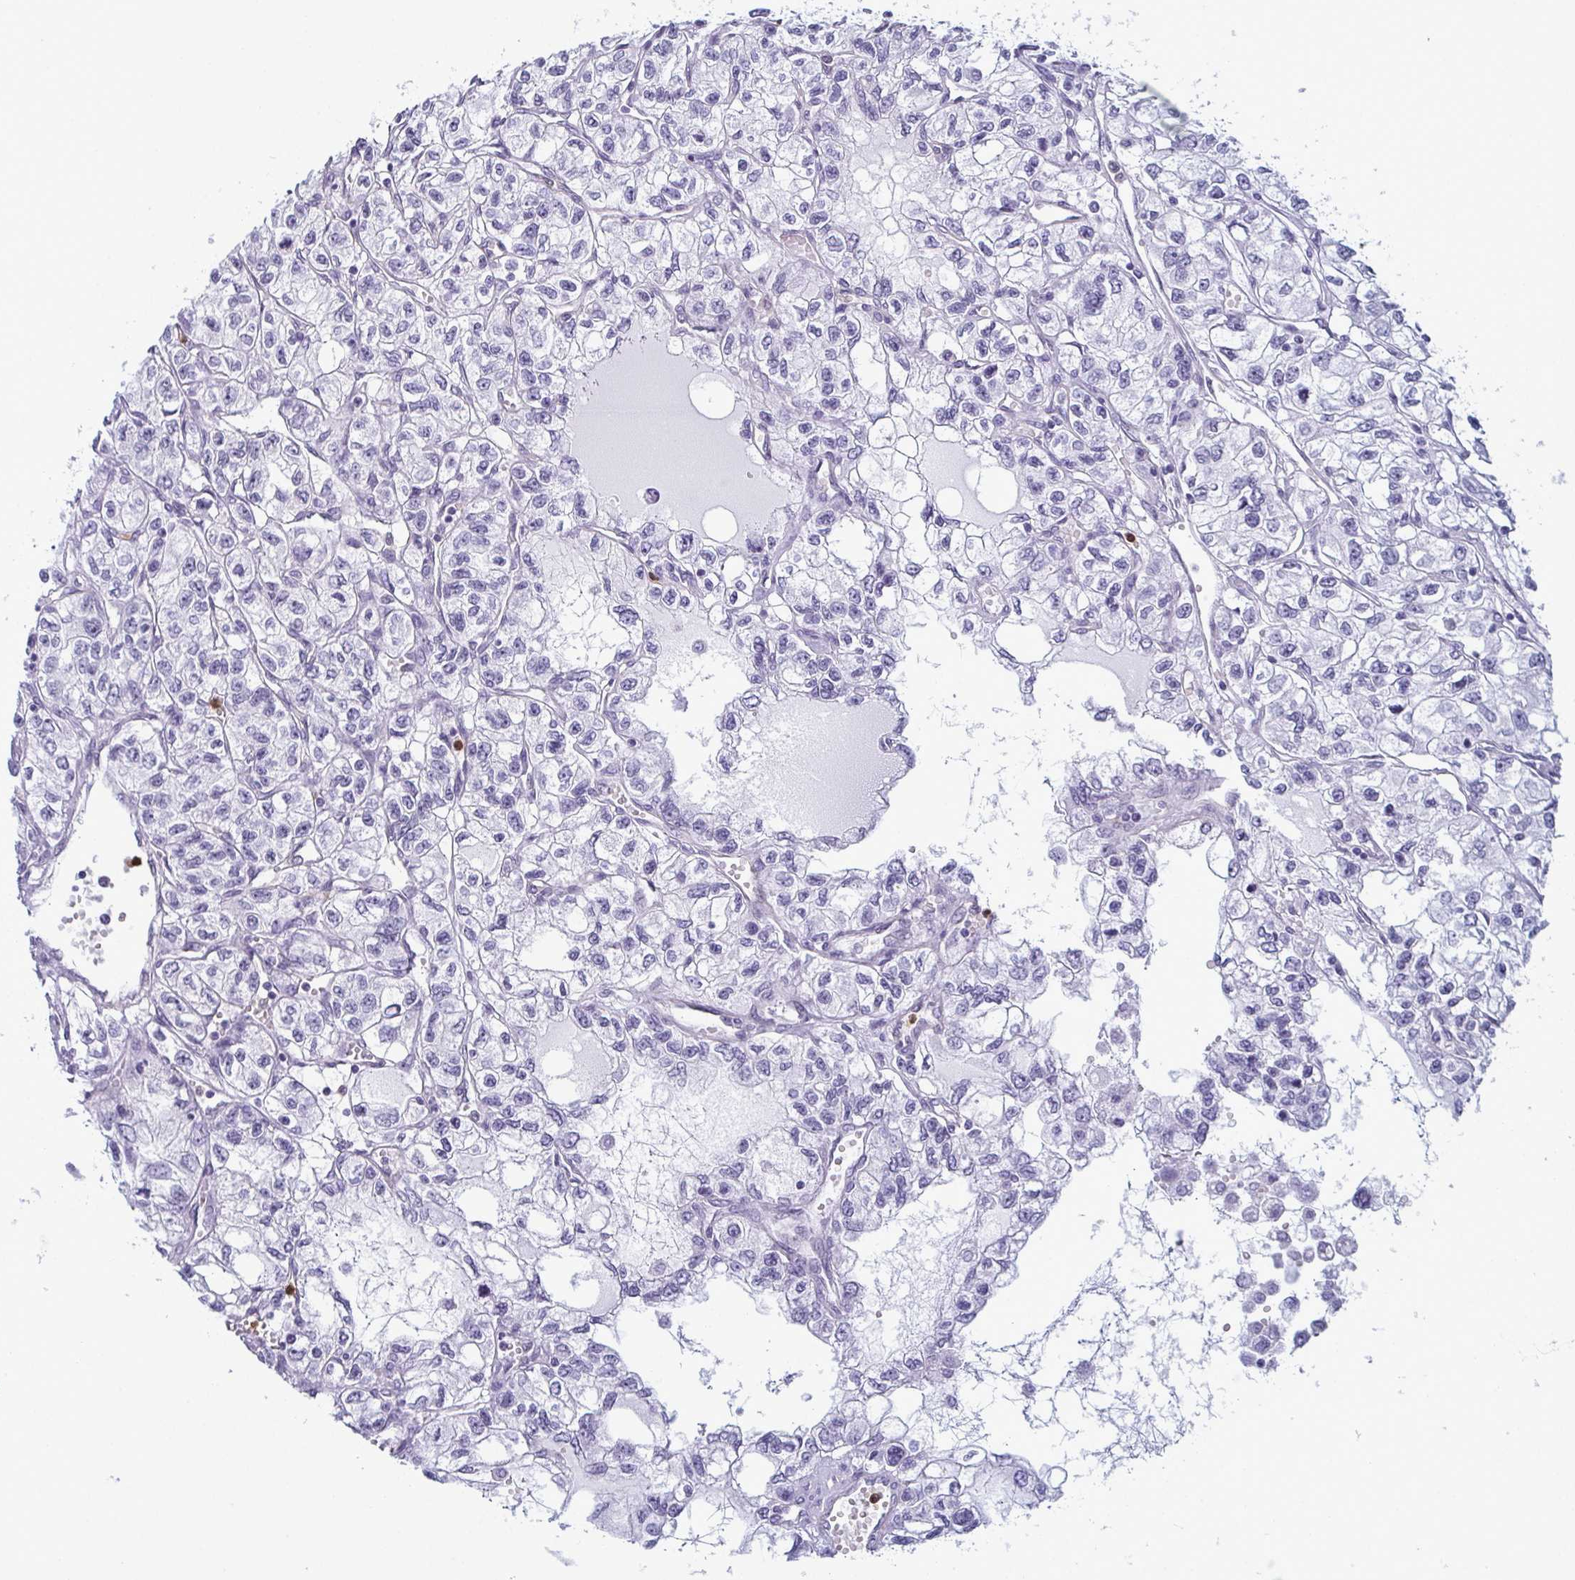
{"staining": {"intensity": "negative", "quantity": "none", "location": "none"}, "tissue": "renal cancer", "cell_type": "Tumor cells", "image_type": "cancer", "snomed": [{"axis": "morphology", "description": "Adenocarcinoma, NOS"}, {"axis": "topography", "description": "Kidney"}], "caption": "The micrograph exhibits no significant staining in tumor cells of renal adenocarcinoma.", "gene": "CDA", "patient": {"sex": "female", "age": 59}}